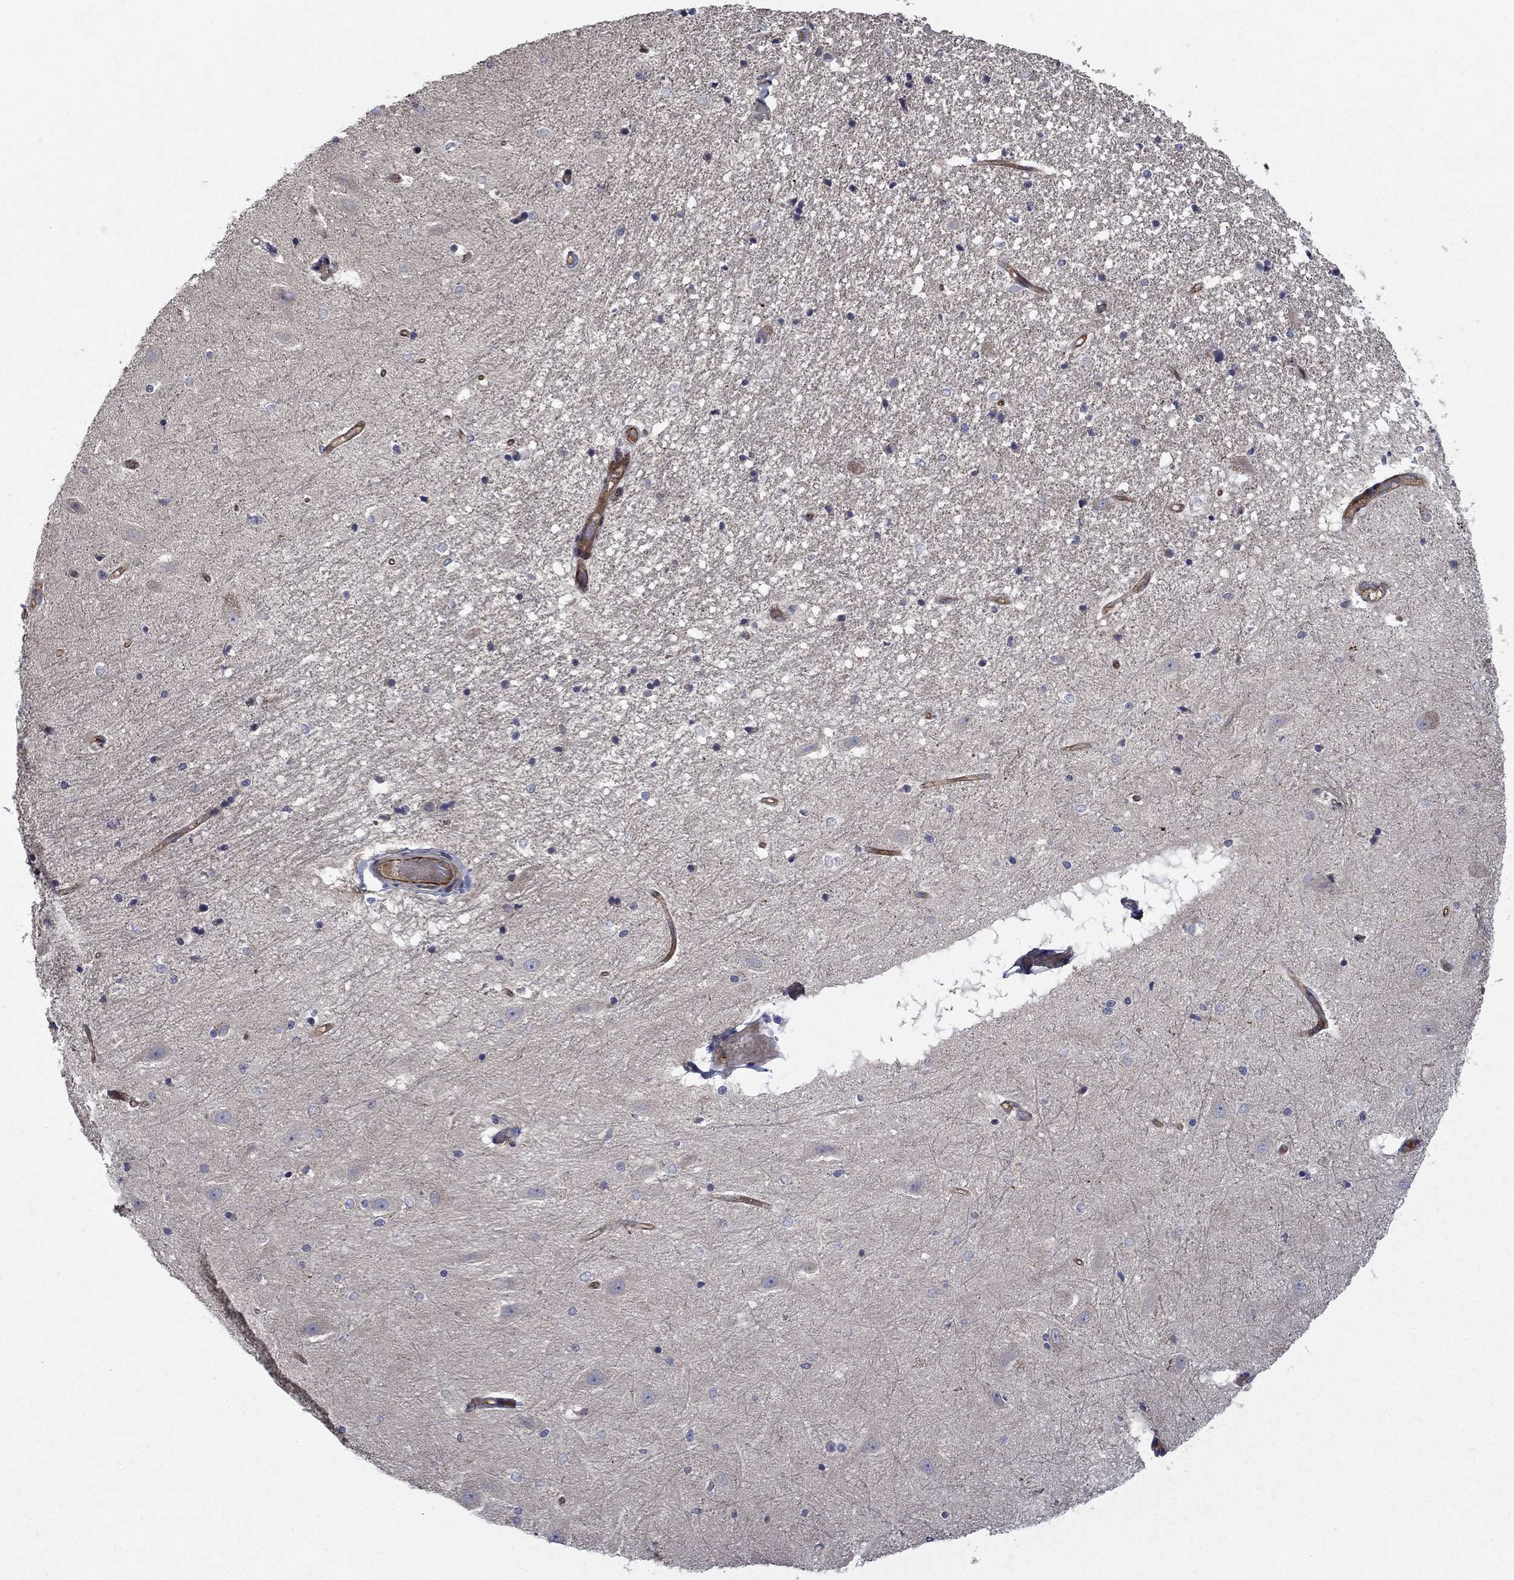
{"staining": {"intensity": "negative", "quantity": "none", "location": "none"}, "tissue": "hippocampus", "cell_type": "Glial cells", "image_type": "normal", "snomed": [{"axis": "morphology", "description": "Normal tissue, NOS"}, {"axis": "topography", "description": "Hippocampus"}], "caption": "Image shows no significant protein positivity in glial cells of unremarkable hippocampus.", "gene": "SLC7A1", "patient": {"sex": "male", "age": 49}}